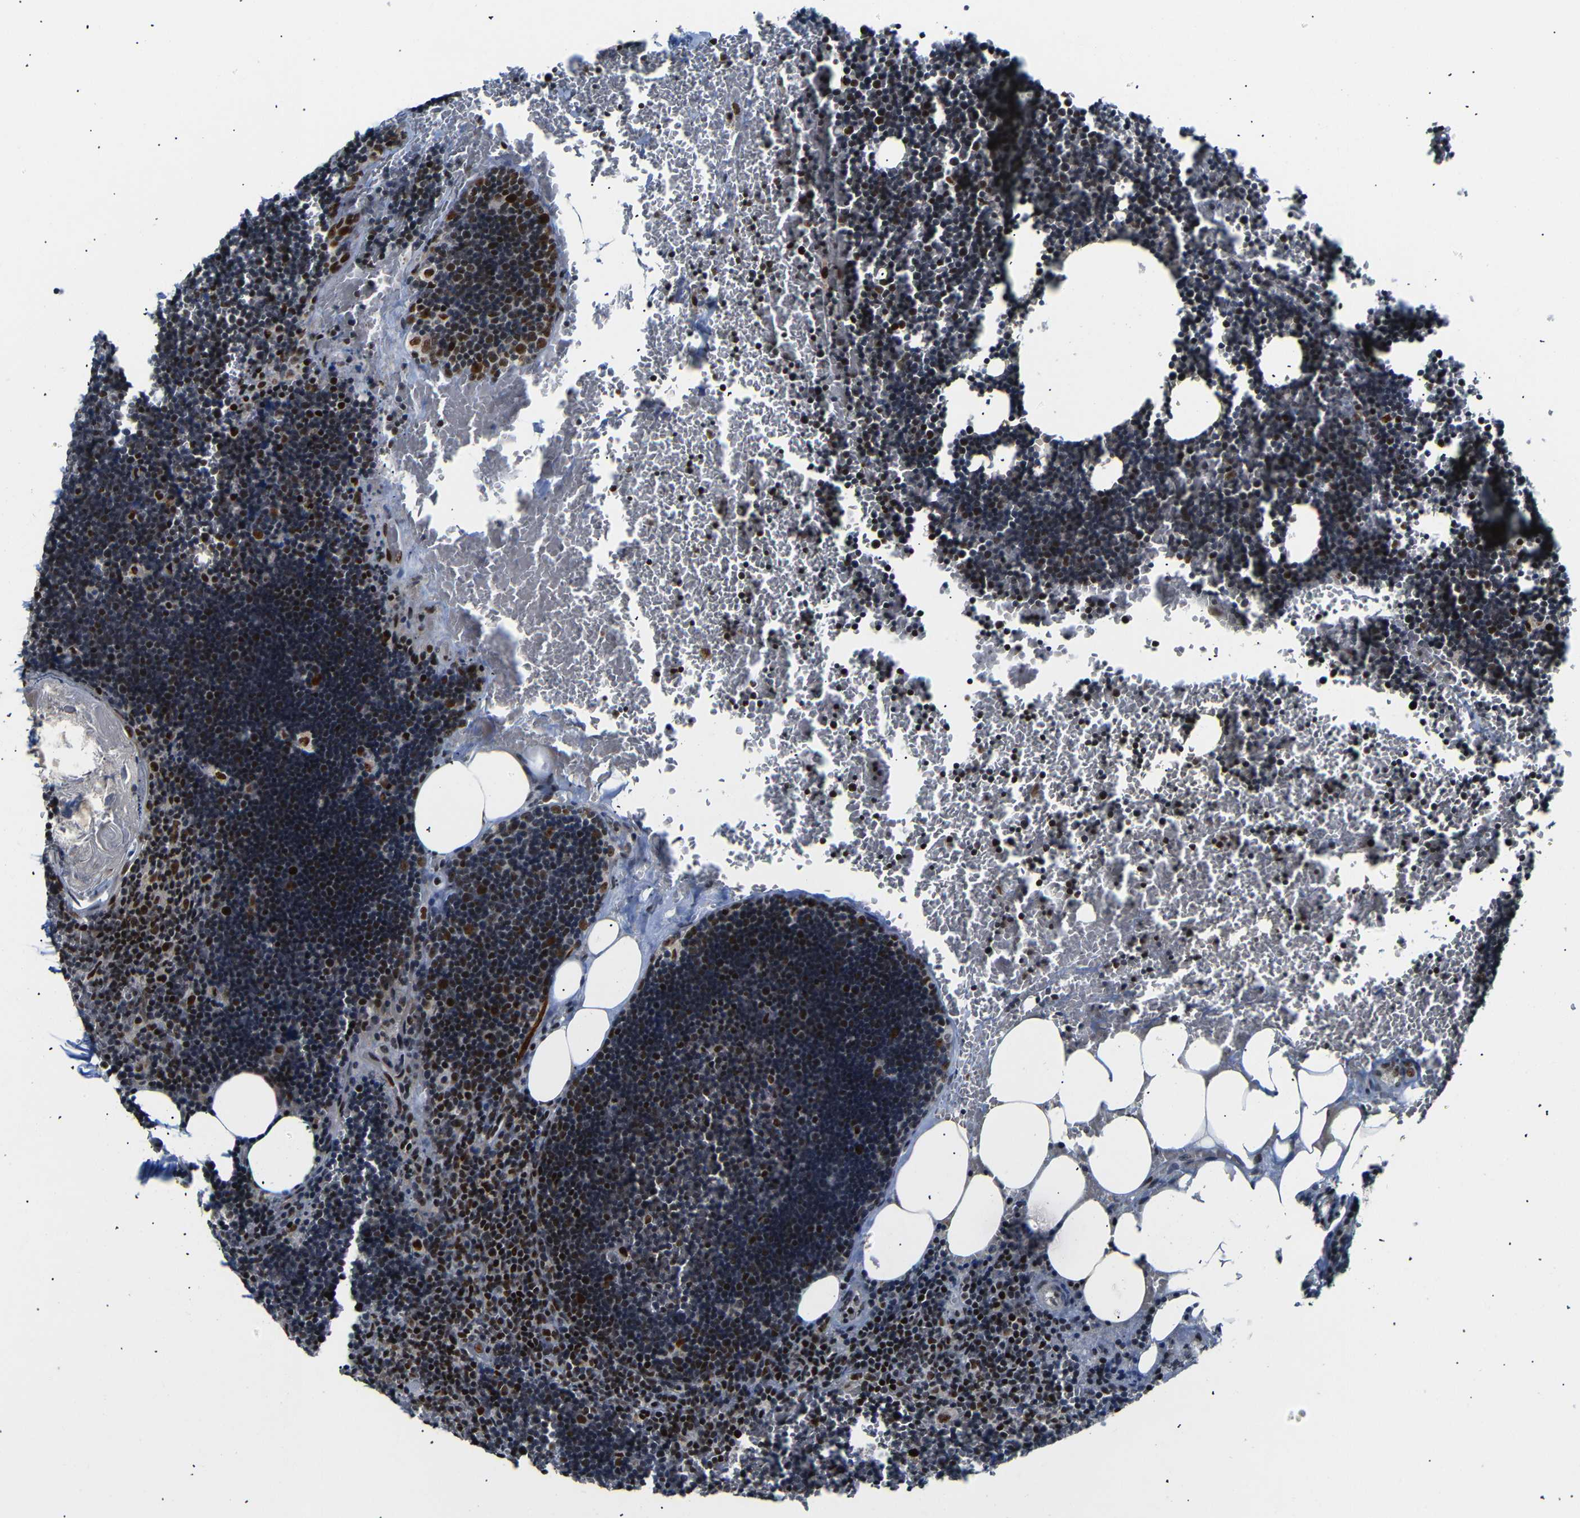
{"staining": {"intensity": "strong", "quantity": ">75%", "location": "nuclear"}, "tissue": "lymph node", "cell_type": "Germinal center cells", "image_type": "normal", "snomed": [{"axis": "morphology", "description": "Normal tissue, NOS"}, {"axis": "topography", "description": "Lymph node"}], "caption": "The histopathology image shows a brown stain indicating the presence of a protein in the nuclear of germinal center cells in lymph node.", "gene": "SETDB2", "patient": {"sex": "male", "age": 33}}